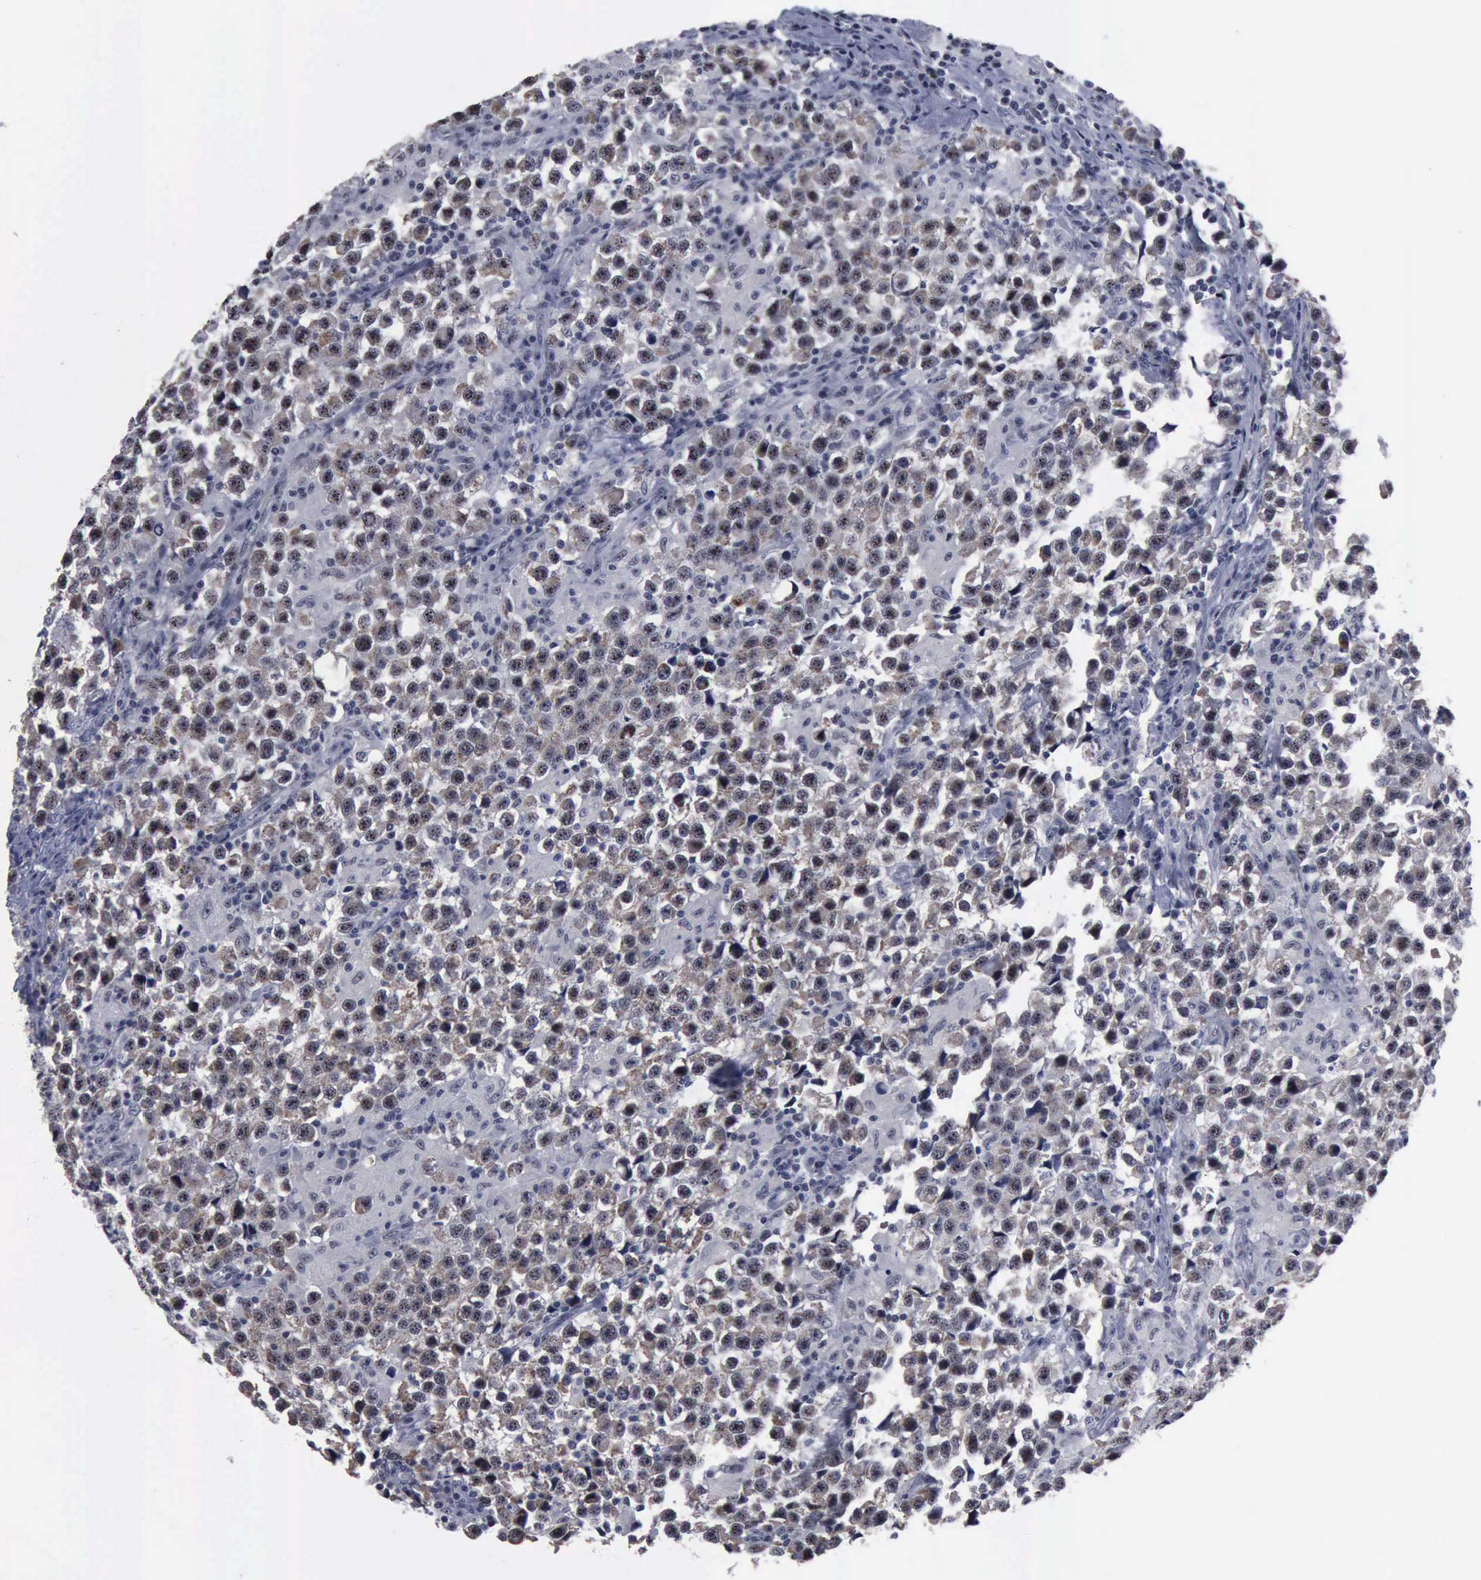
{"staining": {"intensity": "weak", "quantity": ">75%", "location": "cytoplasmic/membranous"}, "tissue": "testis cancer", "cell_type": "Tumor cells", "image_type": "cancer", "snomed": [{"axis": "morphology", "description": "Seminoma, NOS"}, {"axis": "topography", "description": "Testis"}], "caption": "Immunohistochemical staining of testis seminoma displays weak cytoplasmic/membranous protein positivity in approximately >75% of tumor cells. (brown staining indicates protein expression, while blue staining denotes nuclei).", "gene": "BRD1", "patient": {"sex": "male", "age": 33}}